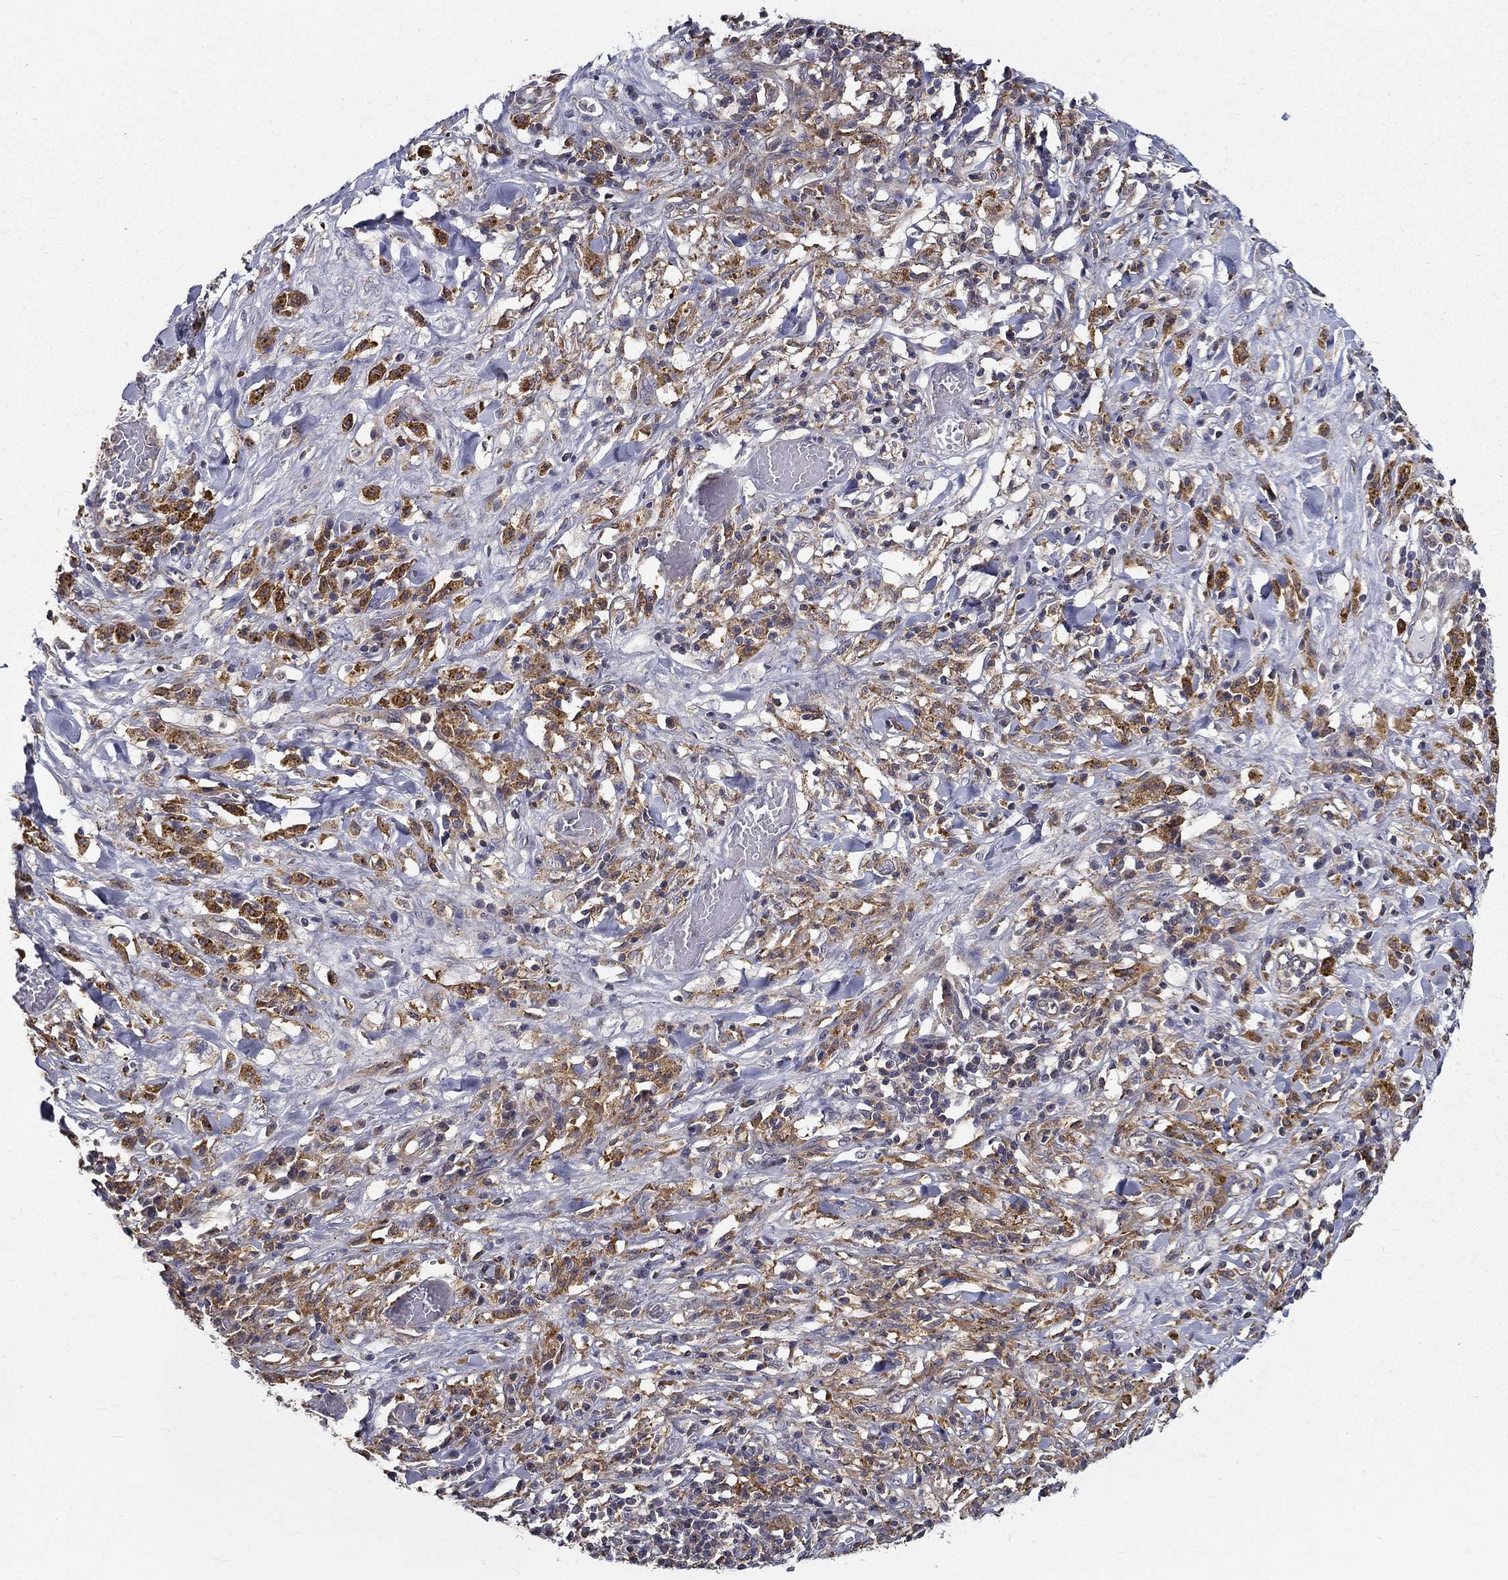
{"staining": {"intensity": "strong", "quantity": "25%-75%", "location": "cytoplasmic/membranous"}, "tissue": "melanoma", "cell_type": "Tumor cells", "image_type": "cancer", "snomed": [{"axis": "morphology", "description": "Malignant melanoma, NOS"}, {"axis": "topography", "description": "Skin"}], "caption": "Malignant melanoma tissue exhibits strong cytoplasmic/membranous positivity in approximately 25%-75% of tumor cells, visualized by immunohistochemistry.", "gene": "ALDH4A1", "patient": {"sex": "female", "age": 91}}